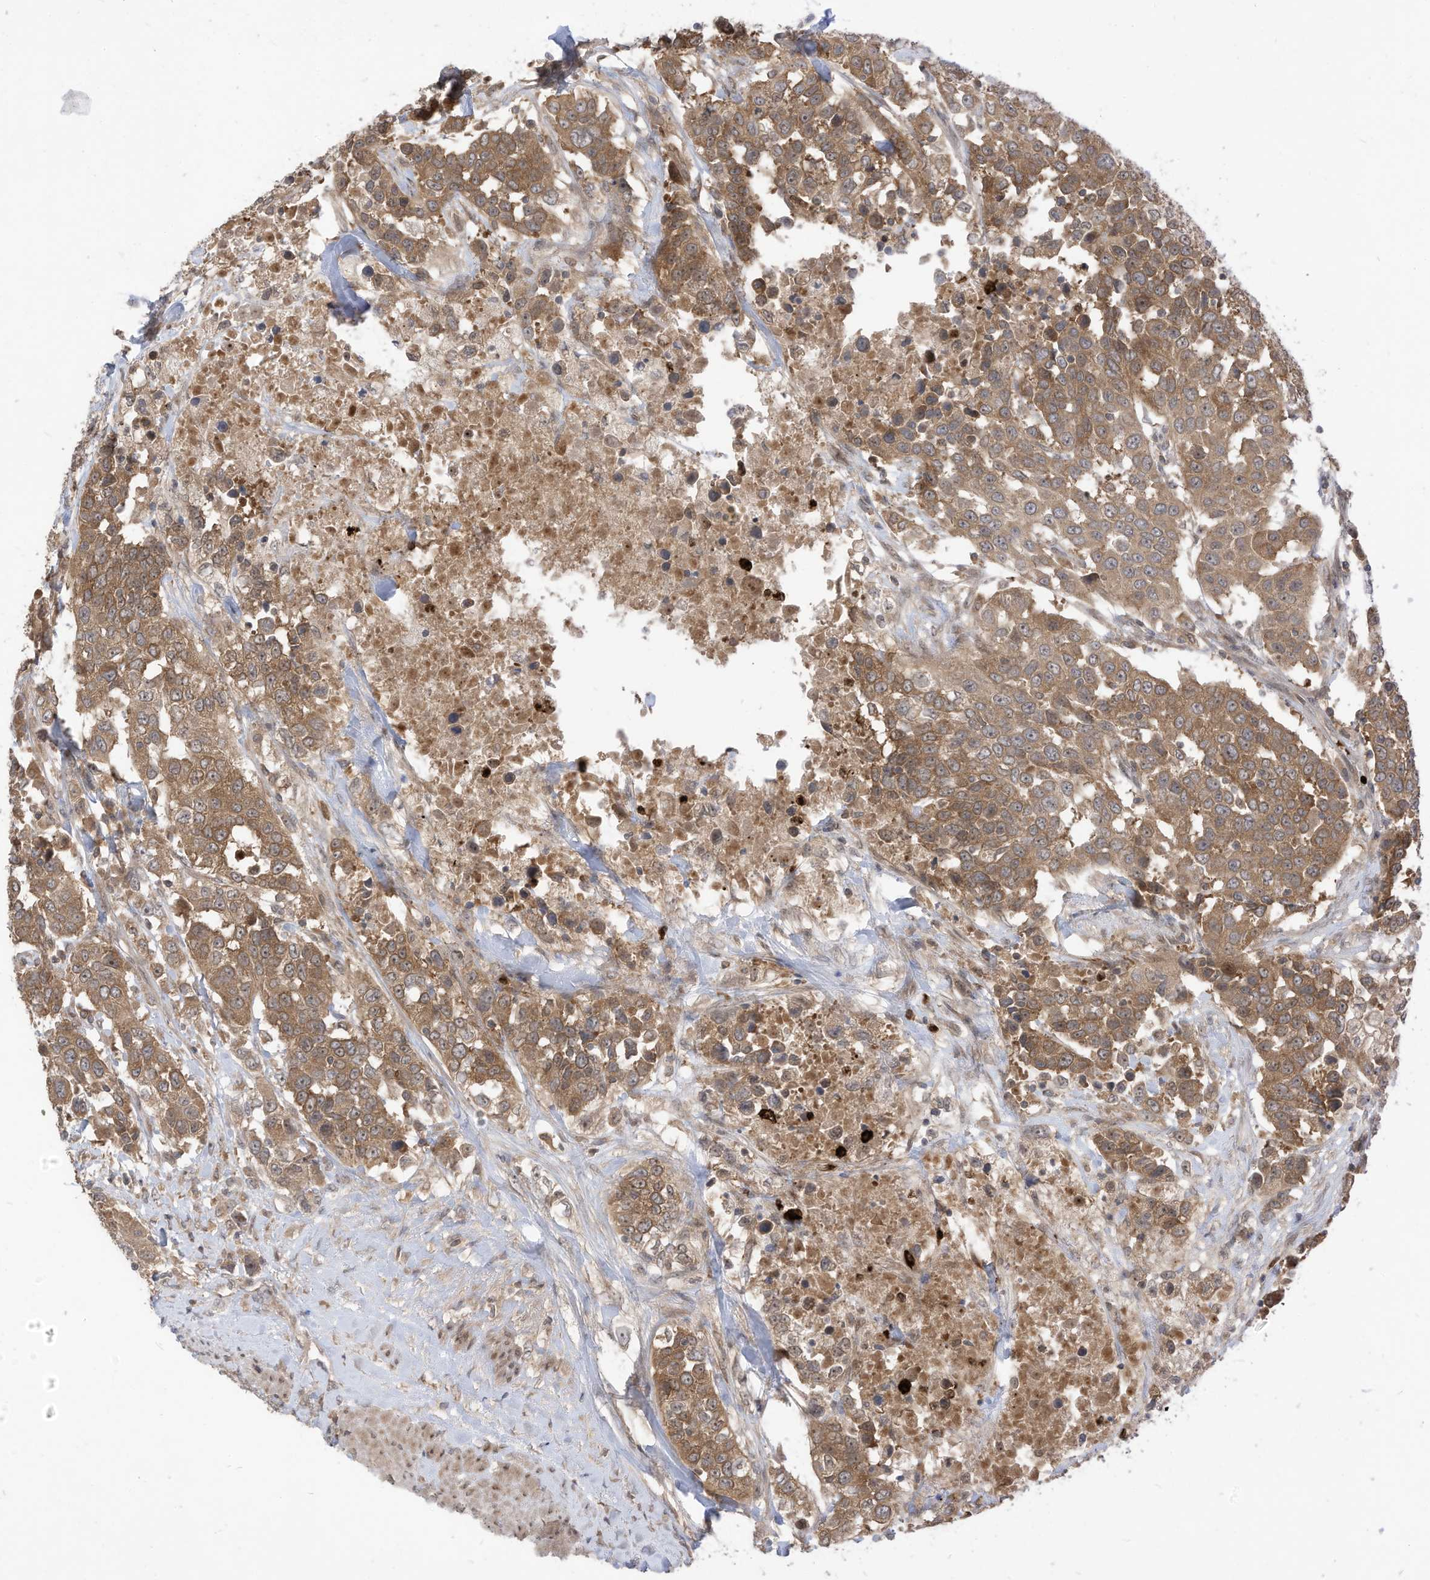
{"staining": {"intensity": "moderate", "quantity": ">75%", "location": "cytoplasmic/membranous"}, "tissue": "urothelial cancer", "cell_type": "Tumor cells", "image_type": "cancer", "snomed": [{"axis": "morphology", "description": "Urothelial carcinoma, High grade"}, {"axis": "topography", "description": "Urinary bladder"}], "caption": "Tumor cells exhibit medium levels of moderate cytoplasmic/membranous positivity in approximately >75% of cells in human urothelial carcinoma (high-grade). (DAB (3,3'-diaminobenzidine) IHC, brown staining for protein, blue staining for nuclei).", "gene": "CNKSR1", "patient": {"sex": "female", "age": 80}}